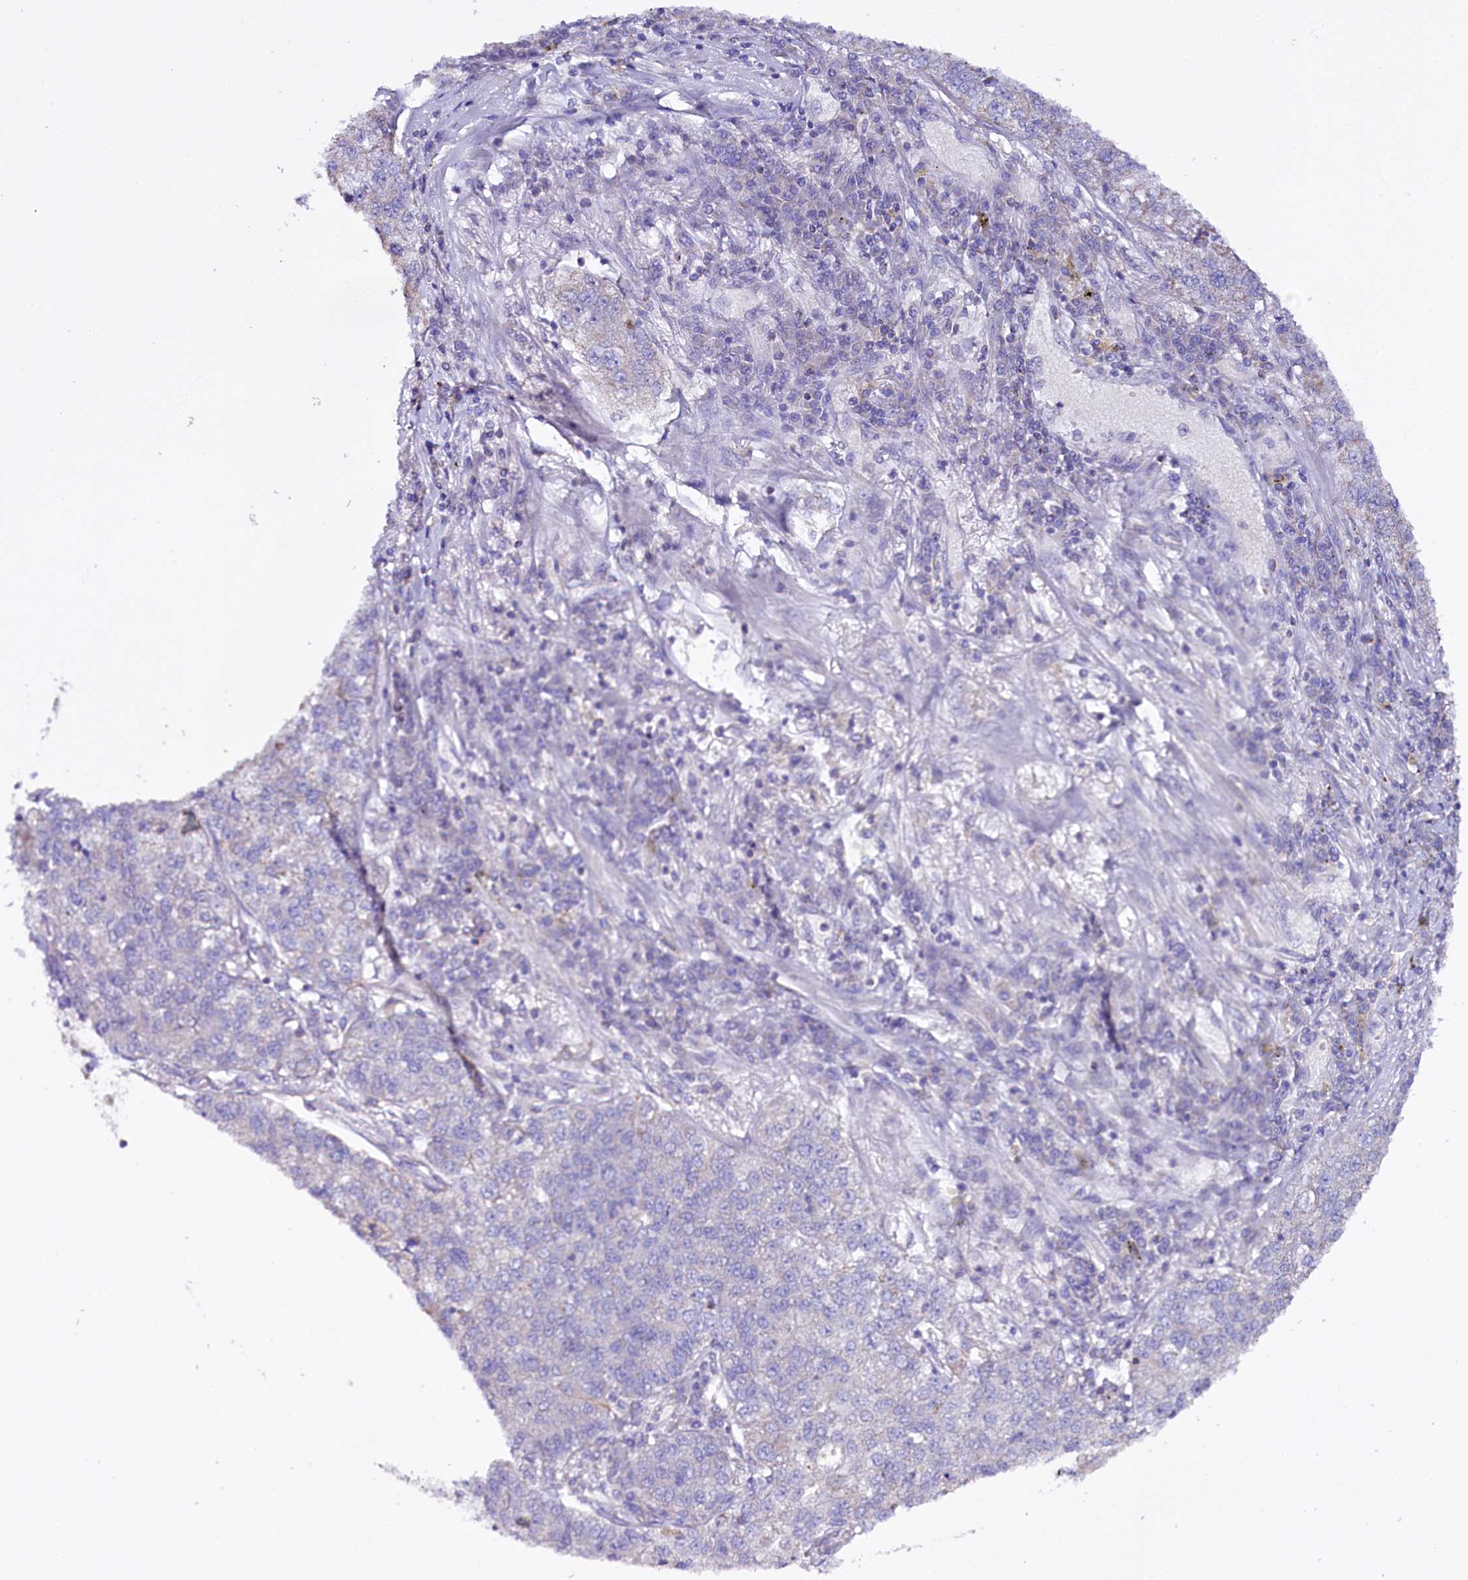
{"staining": {"intensity": "negative", "quantity": "none", "location": "none"}, "tissue": "lung cancer", "cell_type": "Tumor cells", "image_type": "cancer", "snomed": [{"axis": "morphology", "description": "Adenocarcinoma, NOS"}, {"axis": "topography", "description": "Lung"}], "caption": "Immunohistochemistry of lung cancer exhibits no staining in tumor cells.", "gene": "ZNF45", "patient": {"sex": "male", "age": 49}}